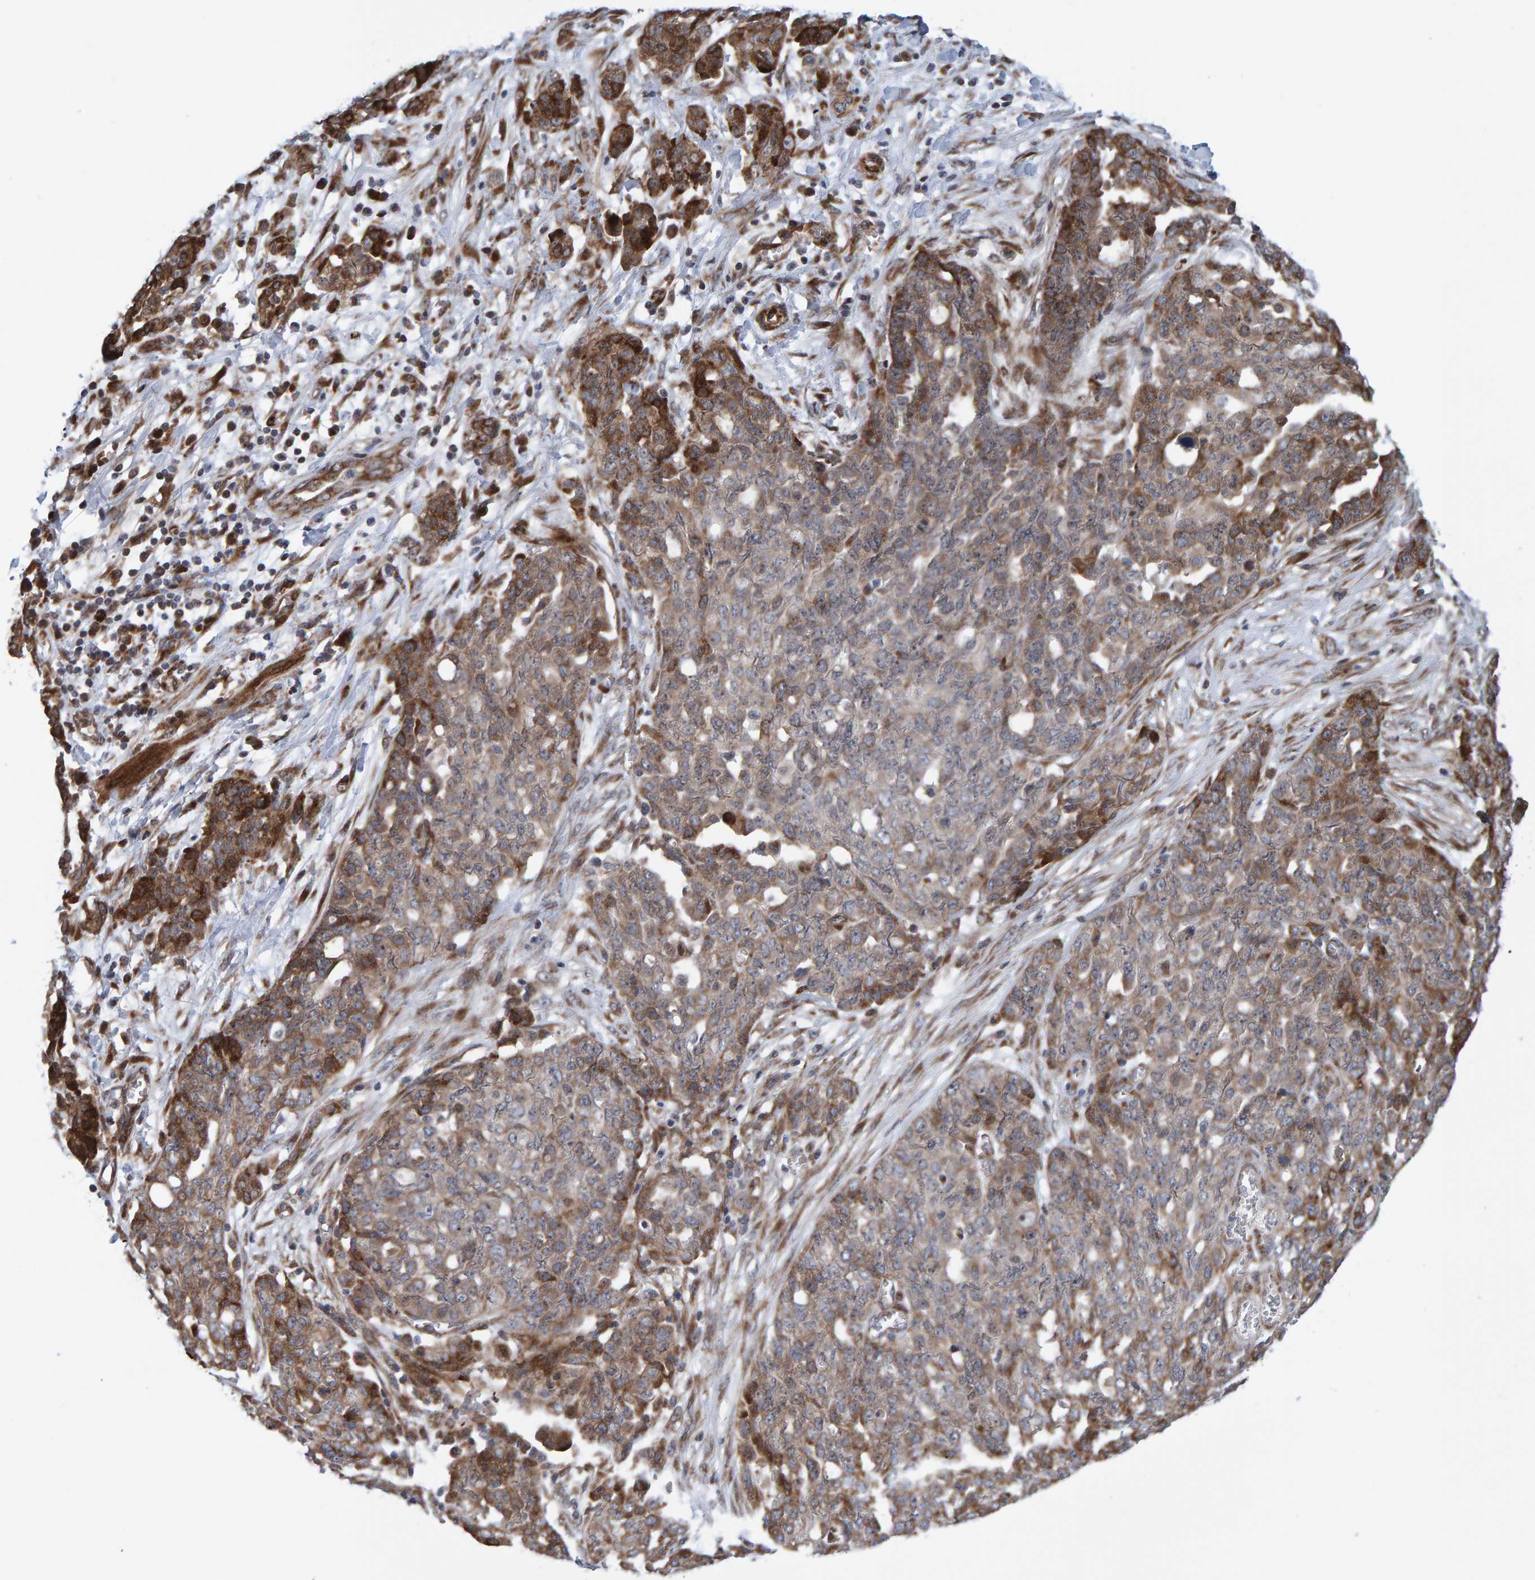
{"staining": {"intensity": "moderate", "quantity": "25%-75%", "location": "cytoplasmic/membranous"}, "tissue": "ovarian cancer", "cell_type": "Tumor cells", "image_type": "cancer", "snomed": [{"axis": "morphology", "description": "Cystadenocarcinoma, serous, NOS"}, {"axis": "topography", "description": "Soft tissue"}, {"axis": "topography", "description": "Ovary"}], "caption": "IHC (DAB (3,3'-diaminobenzidine)) staining of serous cystadenocarcinoma (ovarian) exhibits moderate cytoplasmic/membranous protein expression in about 25%-75% of tumor cells. Using DAB (brown) and hematoxylin (blue) stains, captured at high magnification using brightfield microscopy.", "gene": "MFSD6L", "patient": {"sex": "female", "age": 57}}